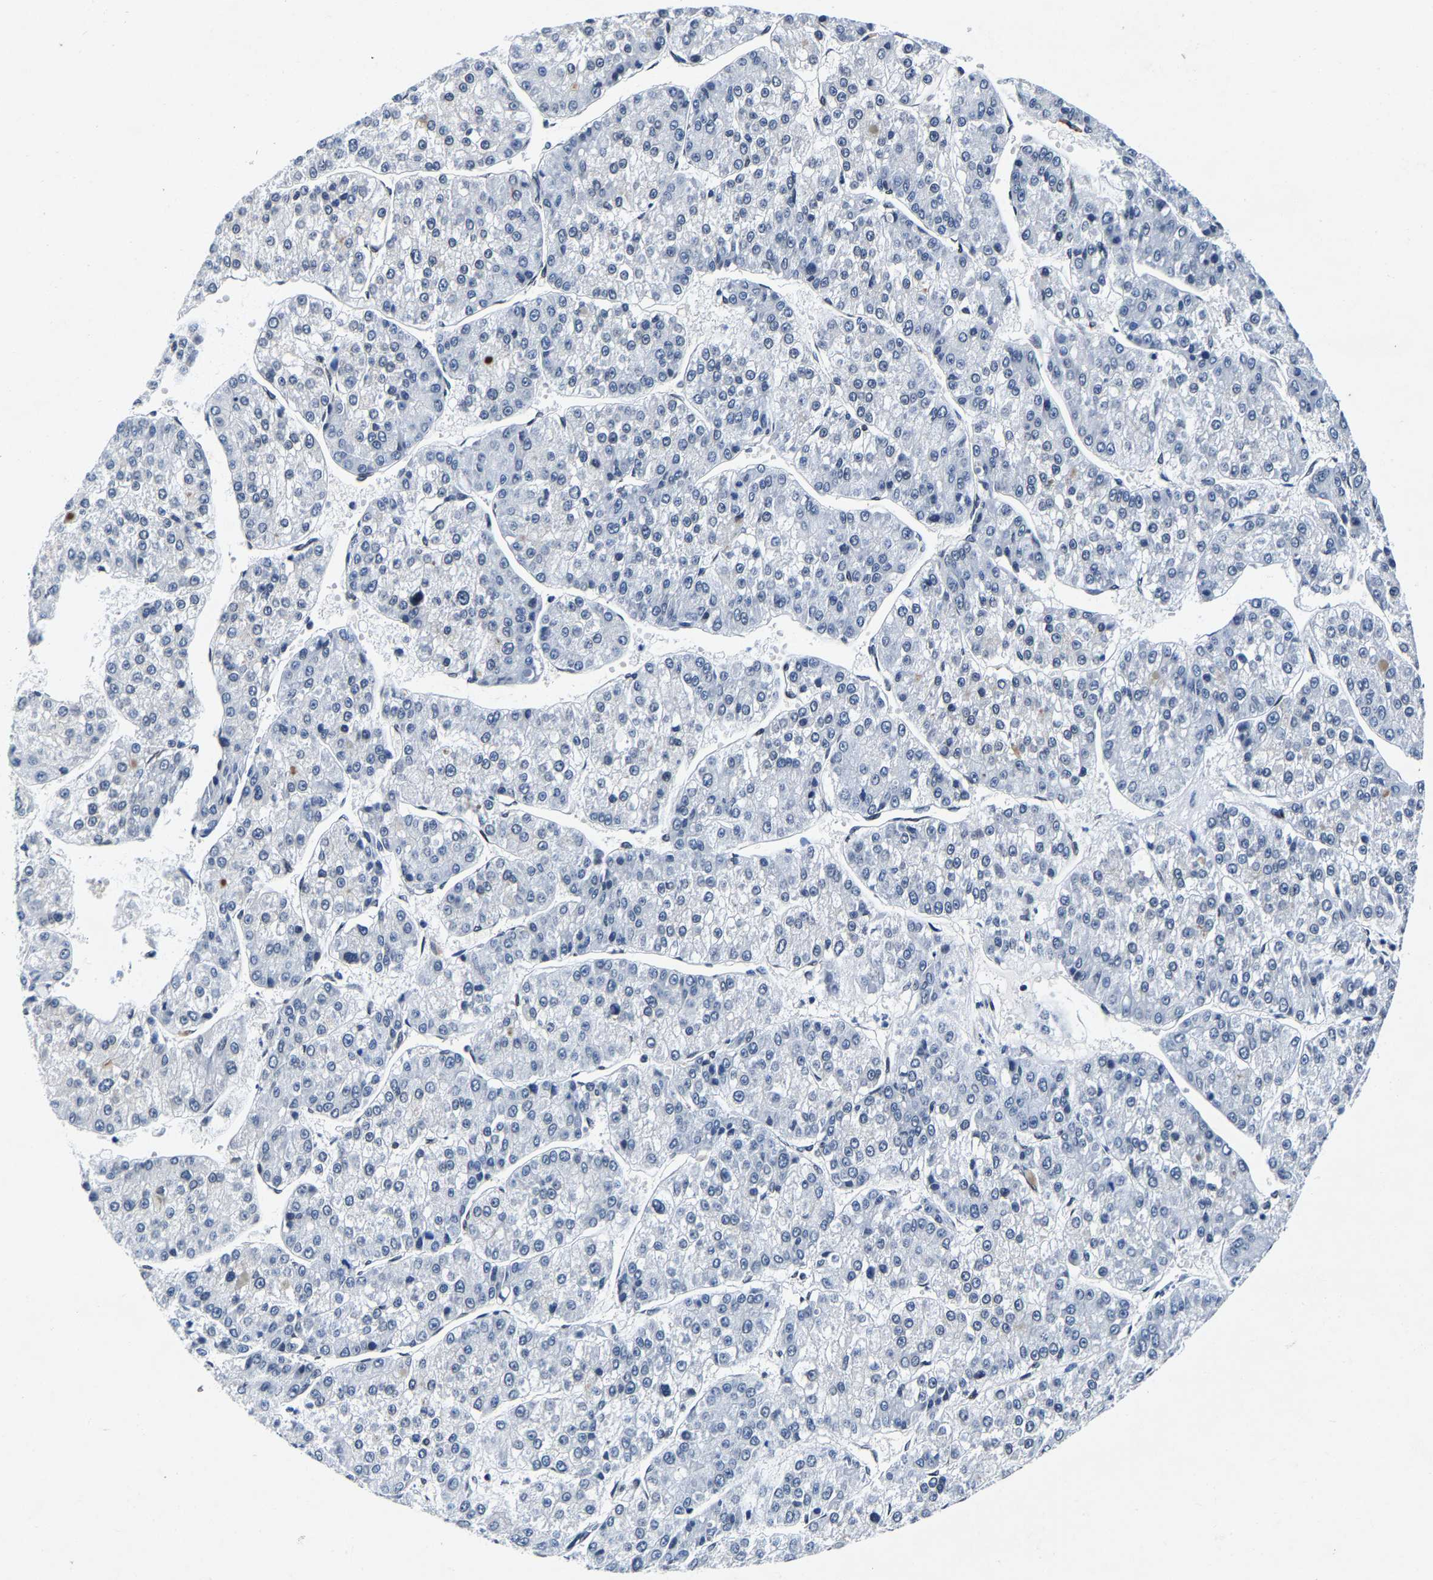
{"staining": {"intensity": "negative", "quantity": "none", "location": "none"}, "tissue": "liver cancer", "cell_type": "Tumor cells", "image_type": "cancer", "snomed": [{"axis": "morphology", "description": "Carcinoma, Hepatocellular, NOS"}, {"axis": "topography", "description": "Liver"}], "caption": "High power microscopy image of an immunohistochemistry histopathology image of liver cancer (hepatocellular carcinoma), revealing no significant staining in tumor cells. (DAB (3,3'-diaminobenzidine) immunohistochemistry (IHC) visualized using brightfield microscopy, high magnification).", "gene": "UBN2", "patient": {"sex": "female", "age": 73}}